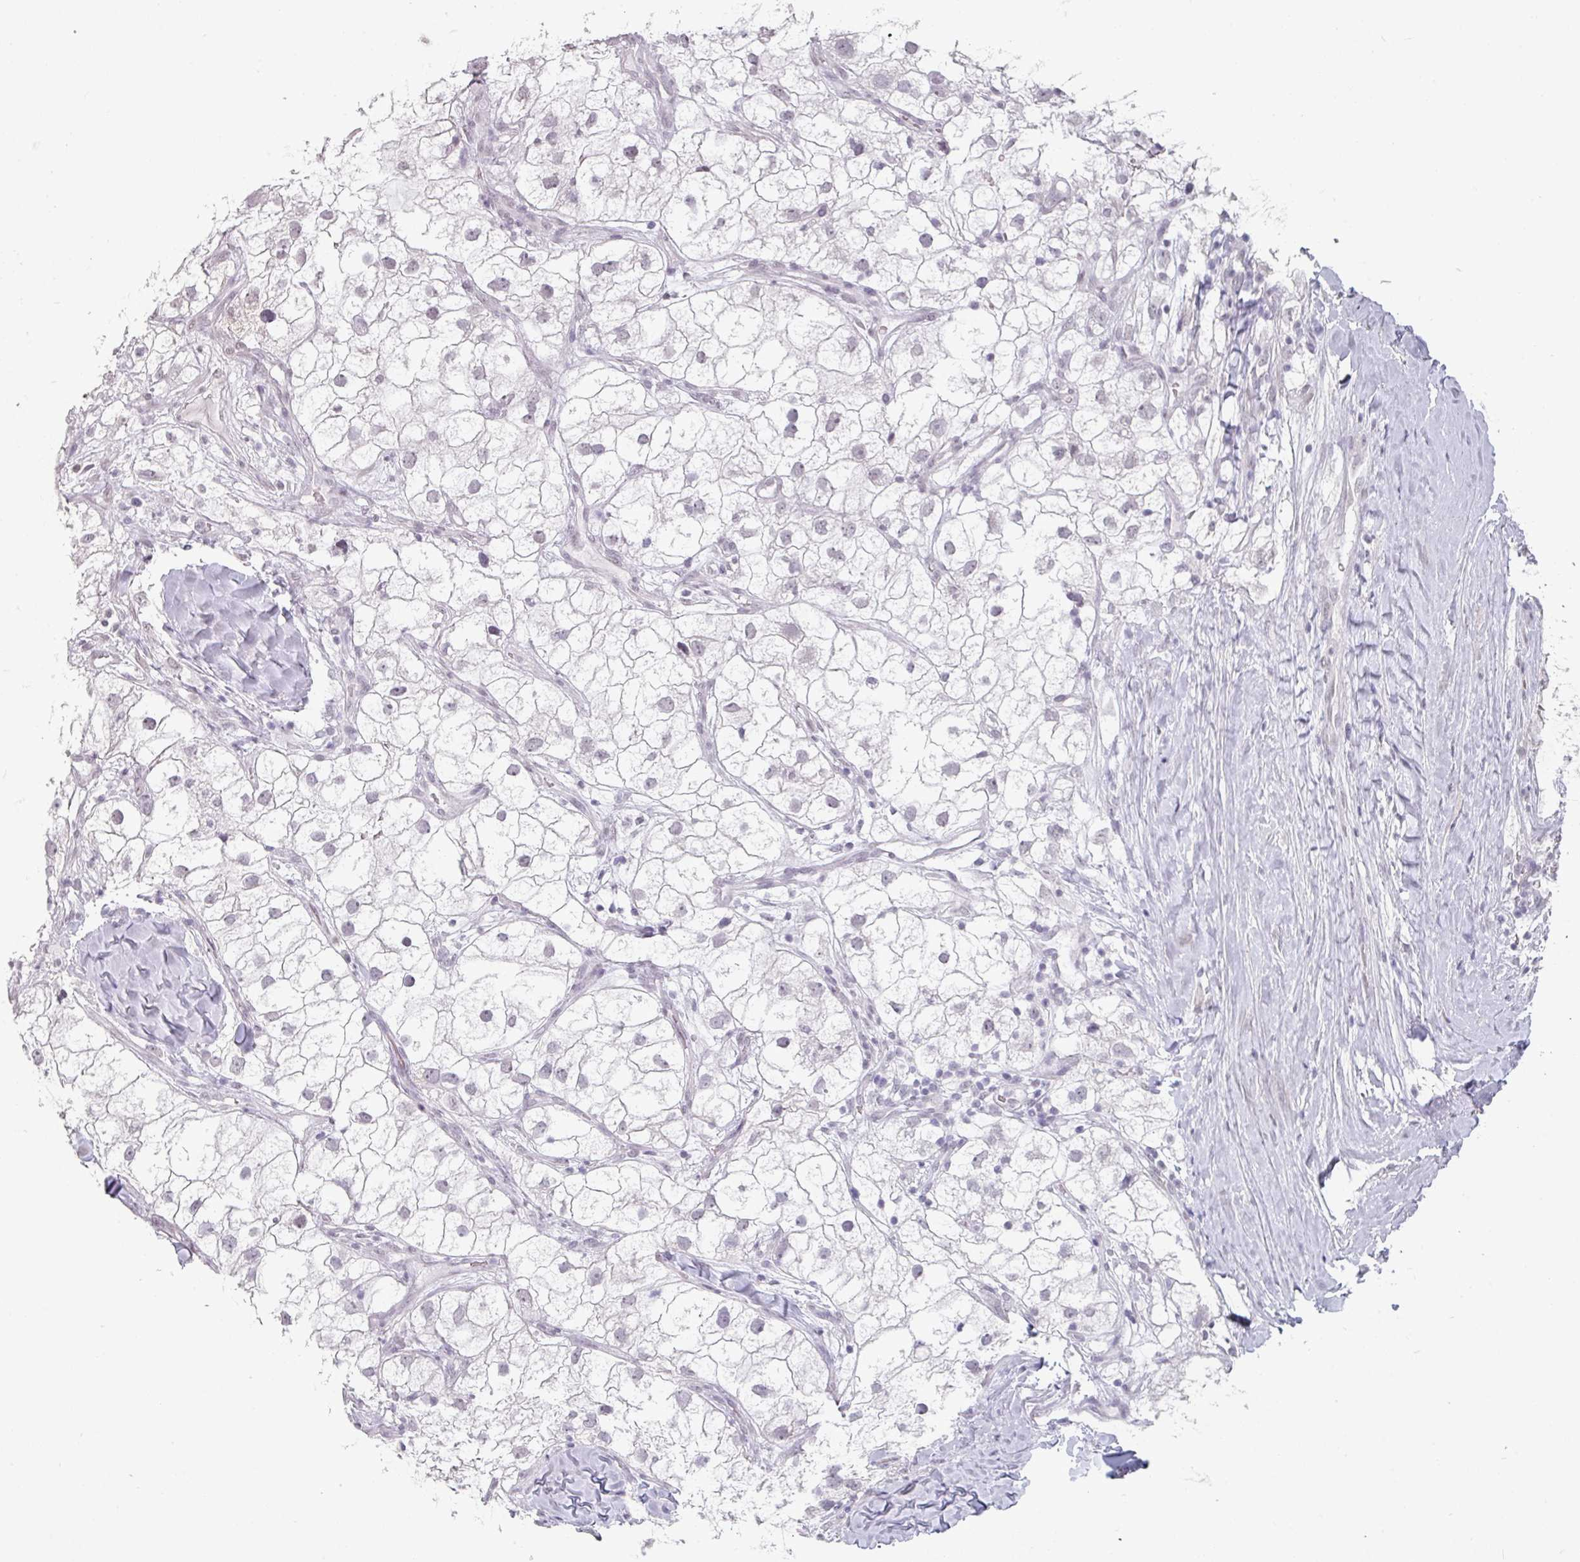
{"staining": {"intensity": "negative", "quantity": "none", "location": "none"}, "tissue": "renal cancer", "cell_type": "Tumor cells", "image_type": "cancer", "snomed": [{"axis": "morphology", "description": "Adenocarcinoma, NOS"}, {"axis": "topography", "description": "Kidney"}], "caption": "This is an IHC photomicrograph of renal adenocarcinoma. There is no staining in tumor cells.", "gene": "SPRR1A", "patient": {"sex": "male", "age": 59}}